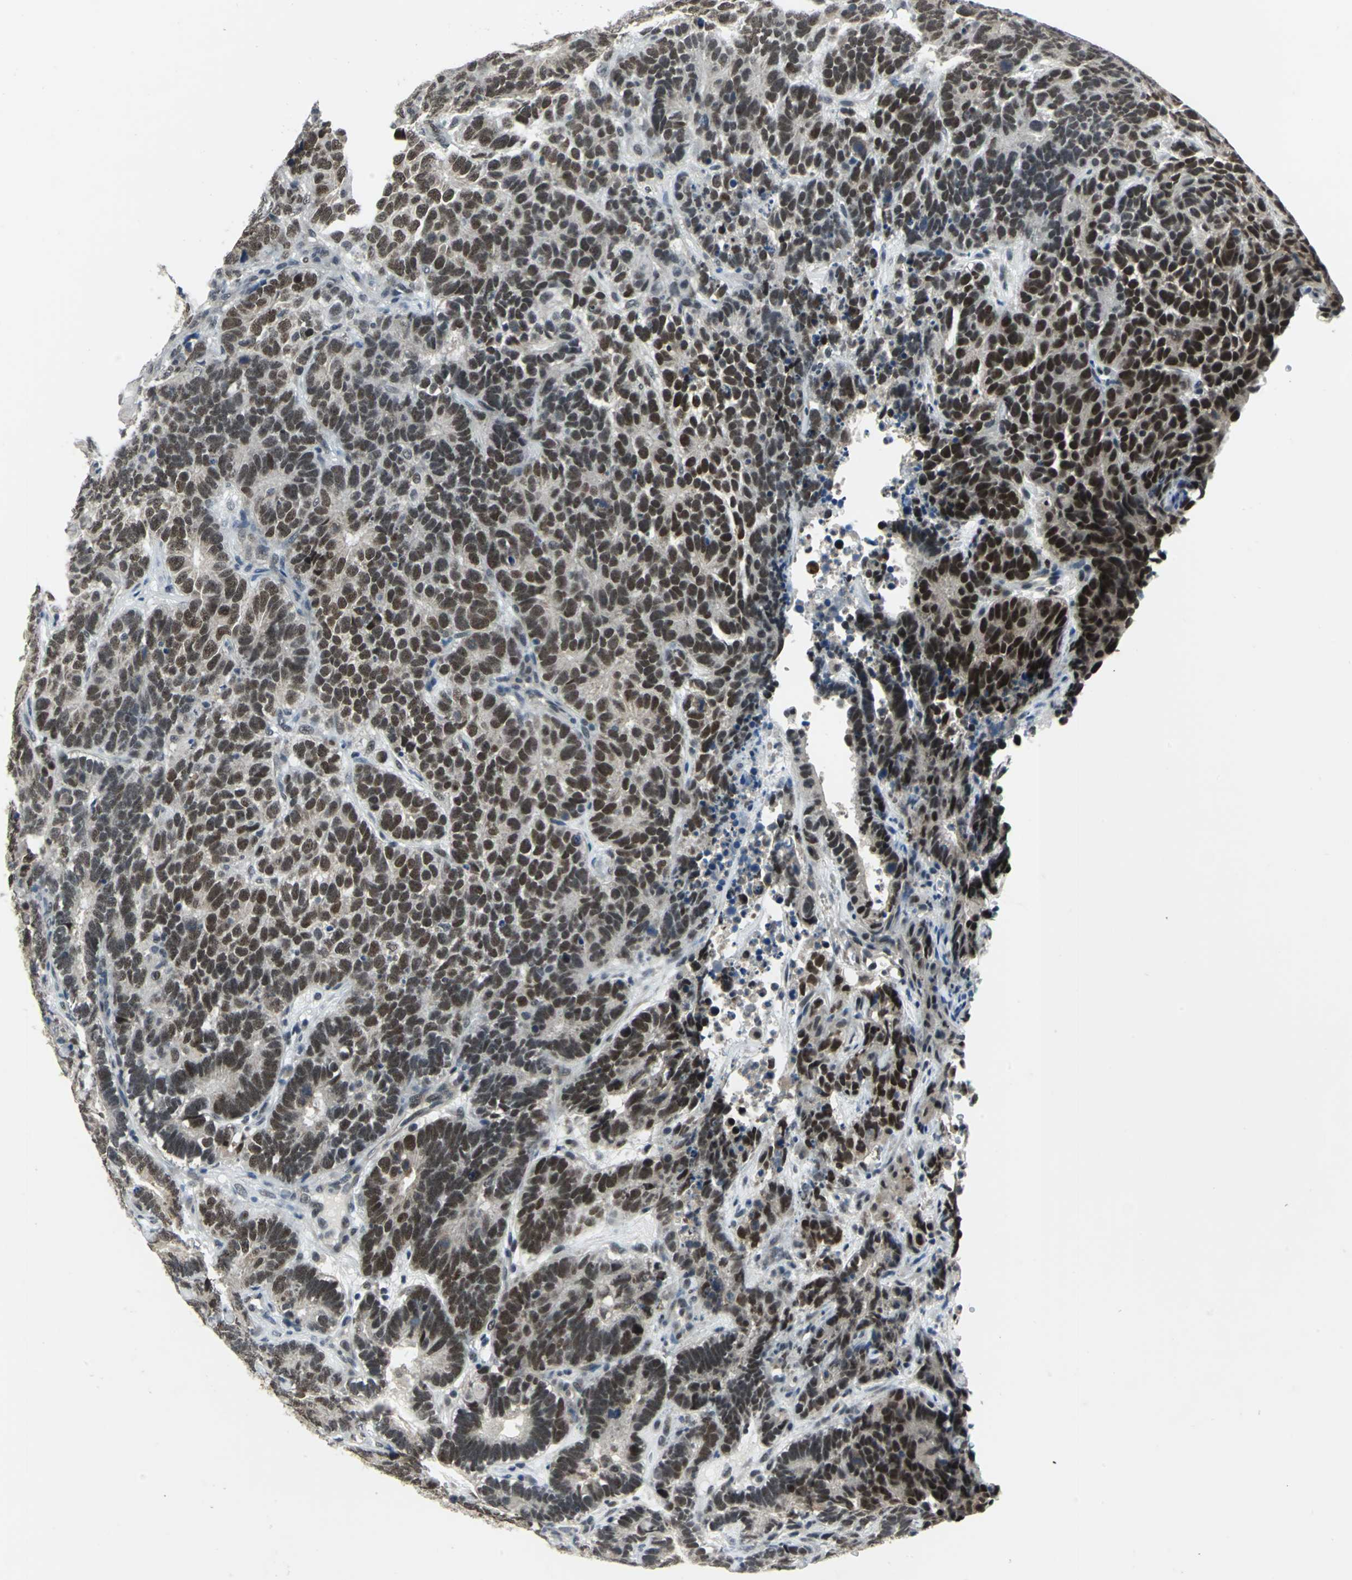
{"staining": {"intensity": "strong", "quantity": ">75%", "location": "cytoplasmic/membranous,nuclear"}, "tissue": "testis cancer", "cell_type": "Tumor cells", "image_type": "cancer", "snomed": [{"axis": "morphology", "description": "Carcinoma, Embryonal, NOS"}, {"axis": "topography", "description": "Testis"}], "caption": "Strong cytoplasmic/membranous and nuclear positivity is present in about >75% of tumor cells in embryonal carcinoma (testis). The staining was performed using DAB to visualize the protein expression in brown, while the nuclei were stained in blue with hematoxylin (Magnification: 20x).", "gene": "MTA1", "patient": {"sex": "male", "age": 26}}